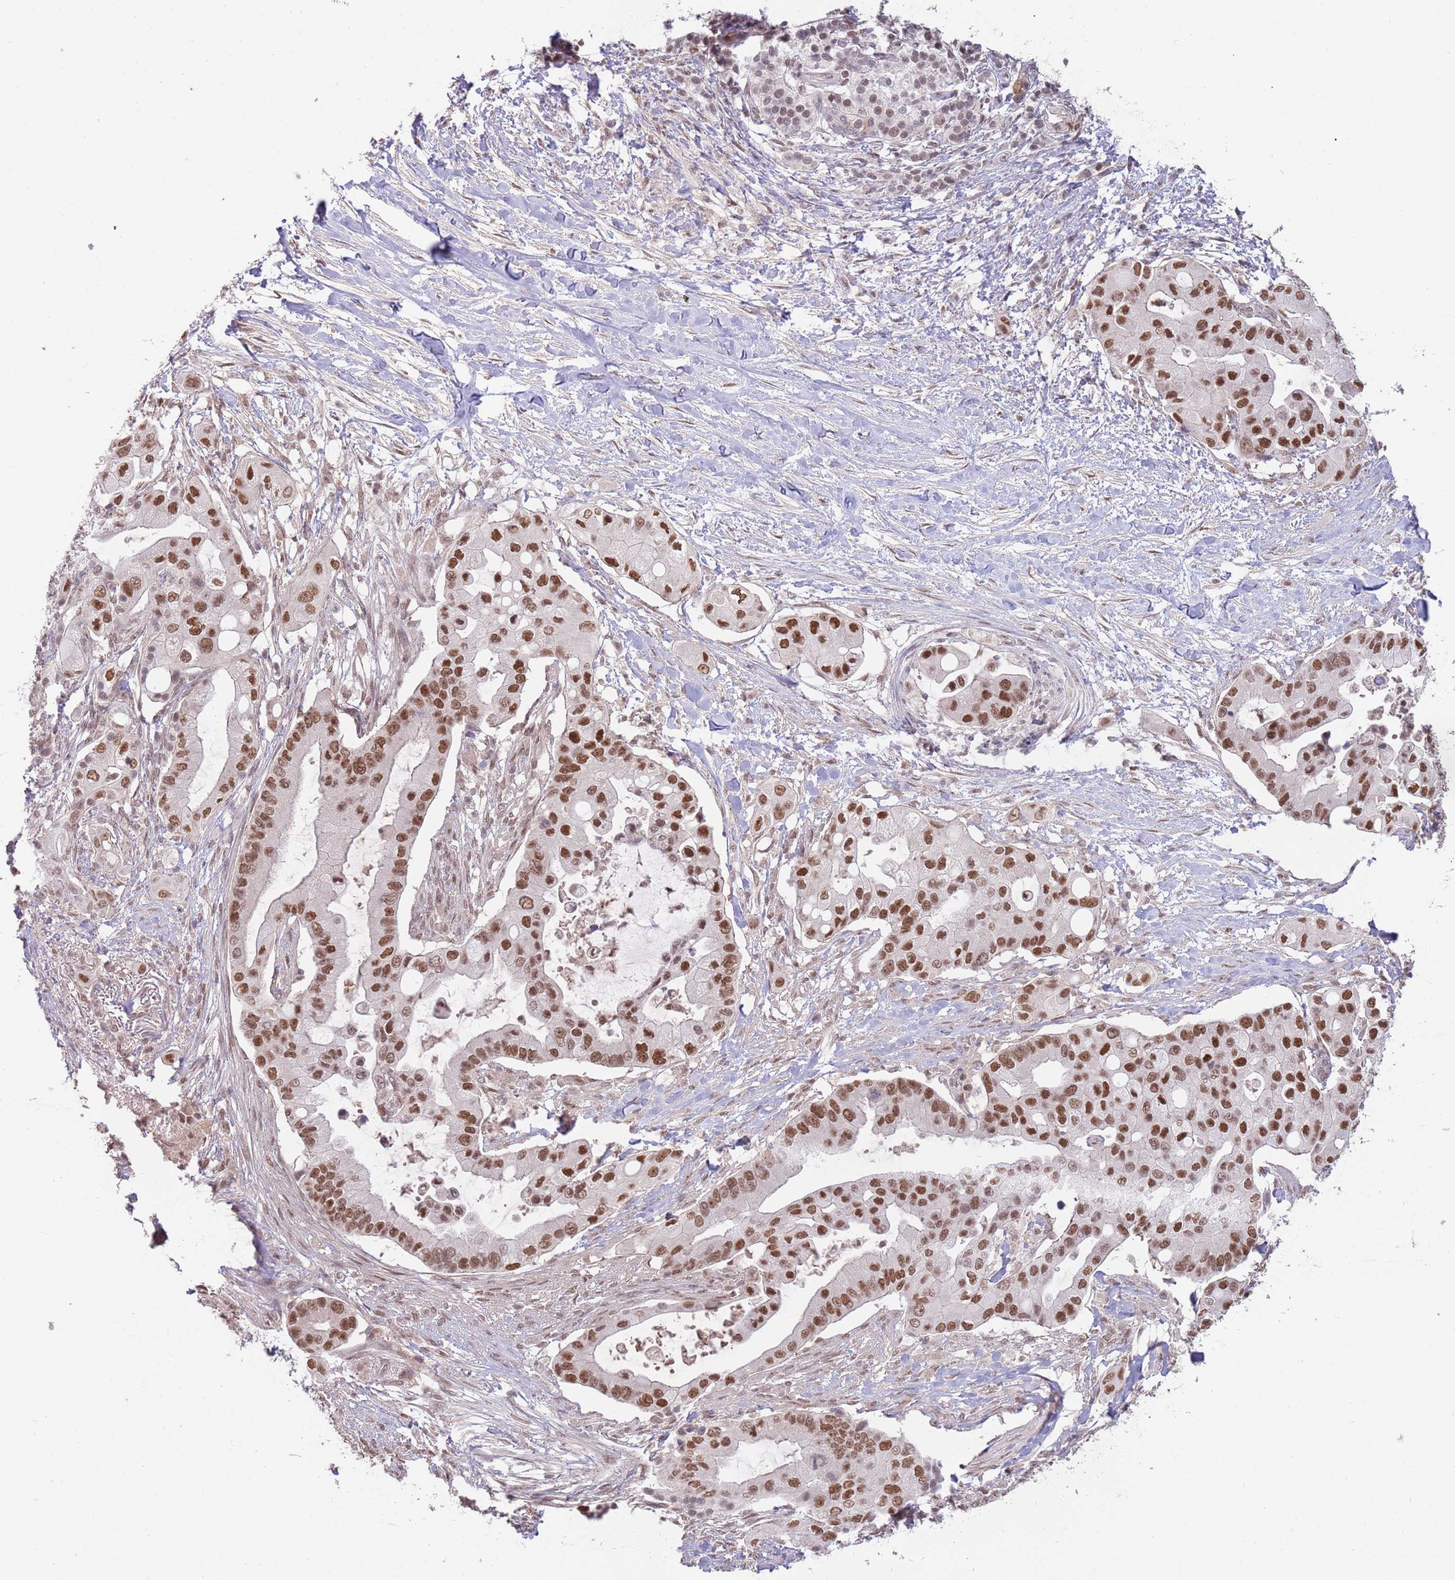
{"staining": {"intensity": "strong", "quantity": "25%-75%", "location": "nuclear"}, "tissue": "pancreatic cancer", "cell_type": "Tumor cells", "image_type": "cancer", "snomed": [{"axis": "morphology", "description": "Adenocarcinoma, NOS"}, {"axis": "topography", "description": "Pancreas"}], "caption": "Tumor cells display high levels of strong nuclear staining in approximately 25%-75% of cells in human adenocarcinoma (pancreatic).", "gene": "ZBTB7A", "patient": {"sex": "male", "age": 57}}